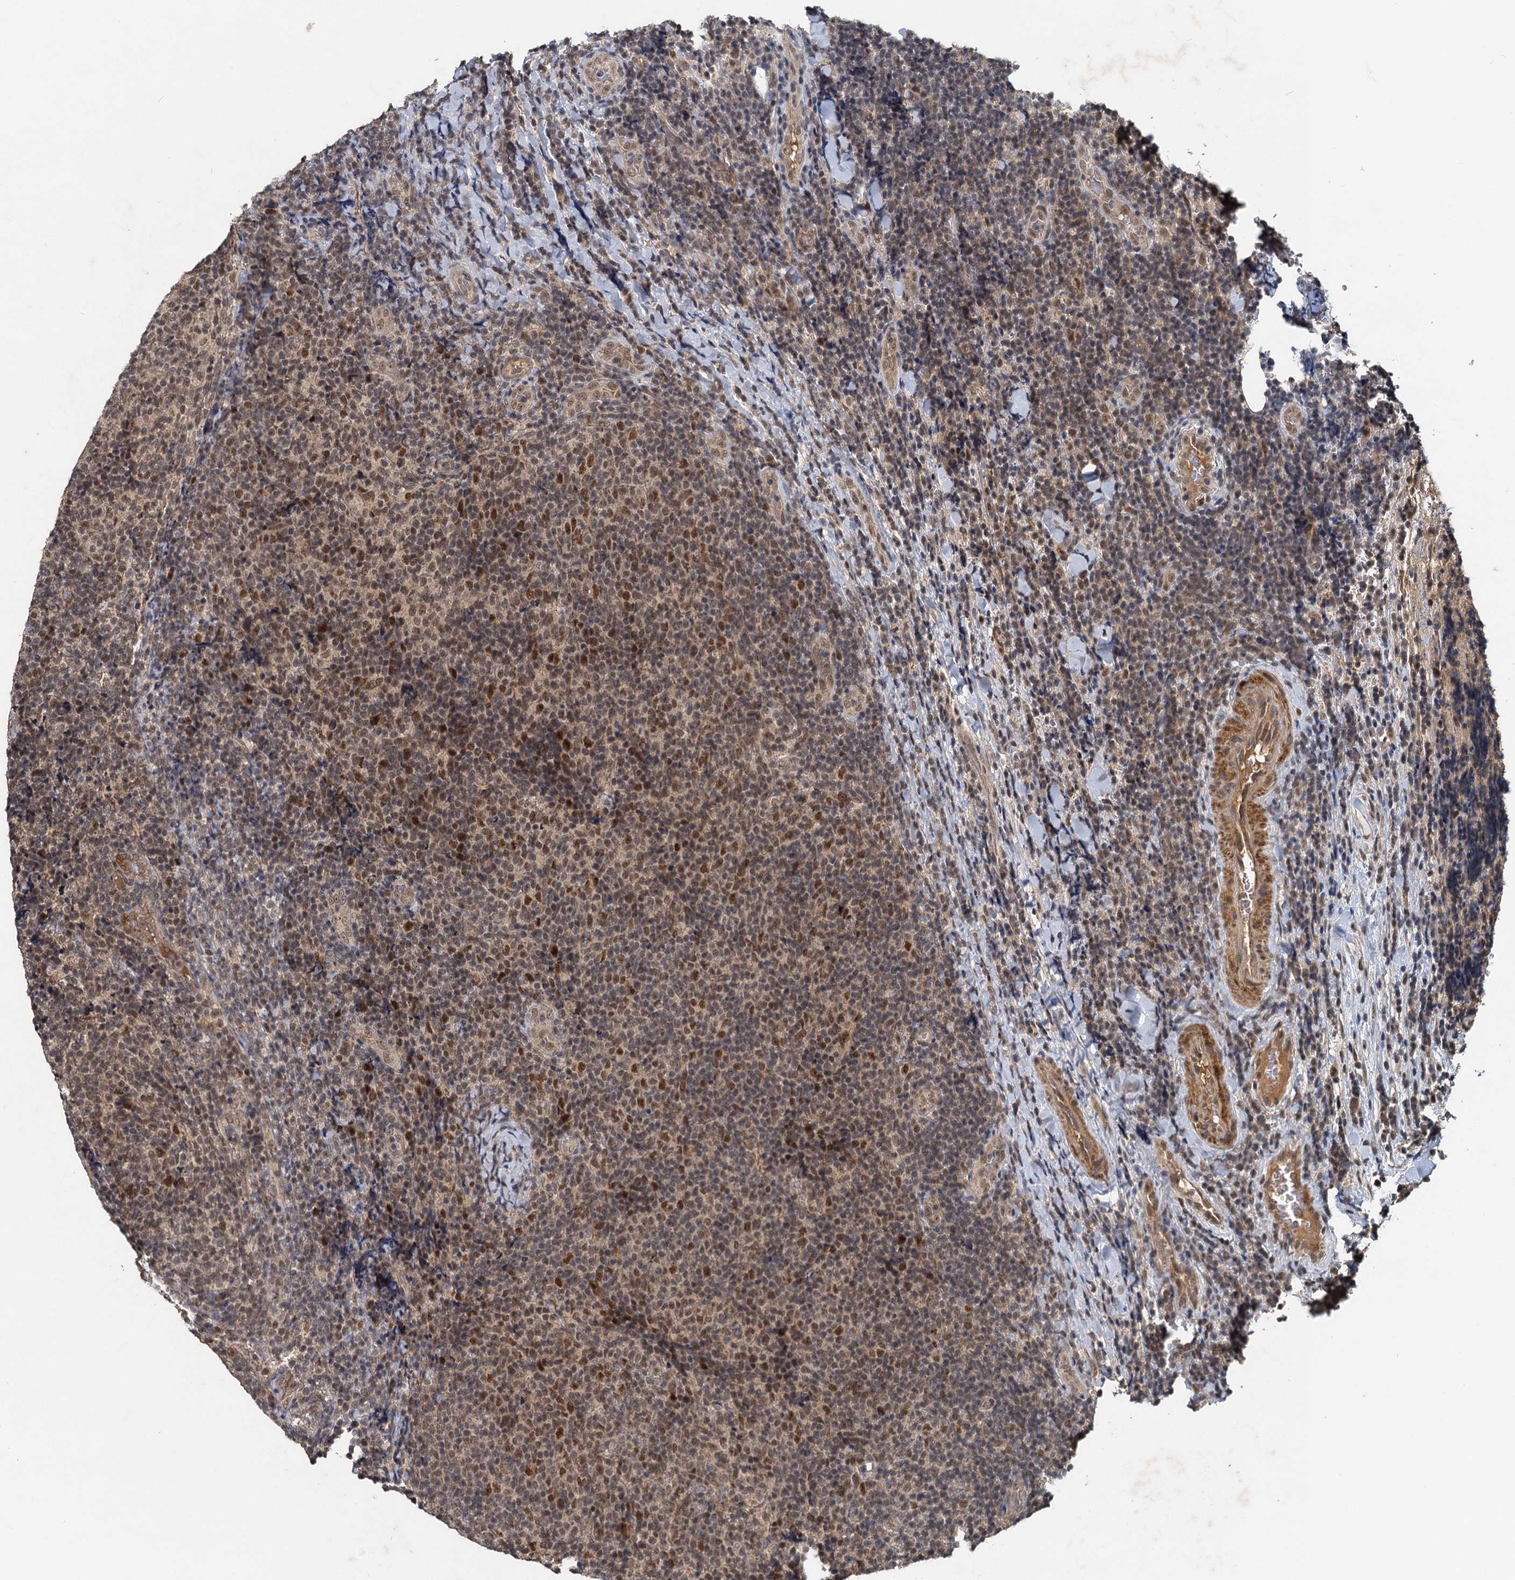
{"staining": {"intensity": "moderate", "quantity": "25%-75%", "location": "nuclear"}, "tissue": "lymphoma", "cell_type": "Tumor cells", "image_type": "cancer", "snomed": [{"axis": "morphology", "description": "Malignant lymphoma, non-Hodgkin's type, Low grade"}, {"axis": "topography", "description": "Lymph node"}], "caption": "Low-grade malignant lymphoma, non-Hodgkin's type tissue shows moderate nuclear expression in approximately 25%-75% of tumor cells, visualized by immunohistochemistry.", "gene": "RITA1", "patient": {"sex": "male", "age": 66}}